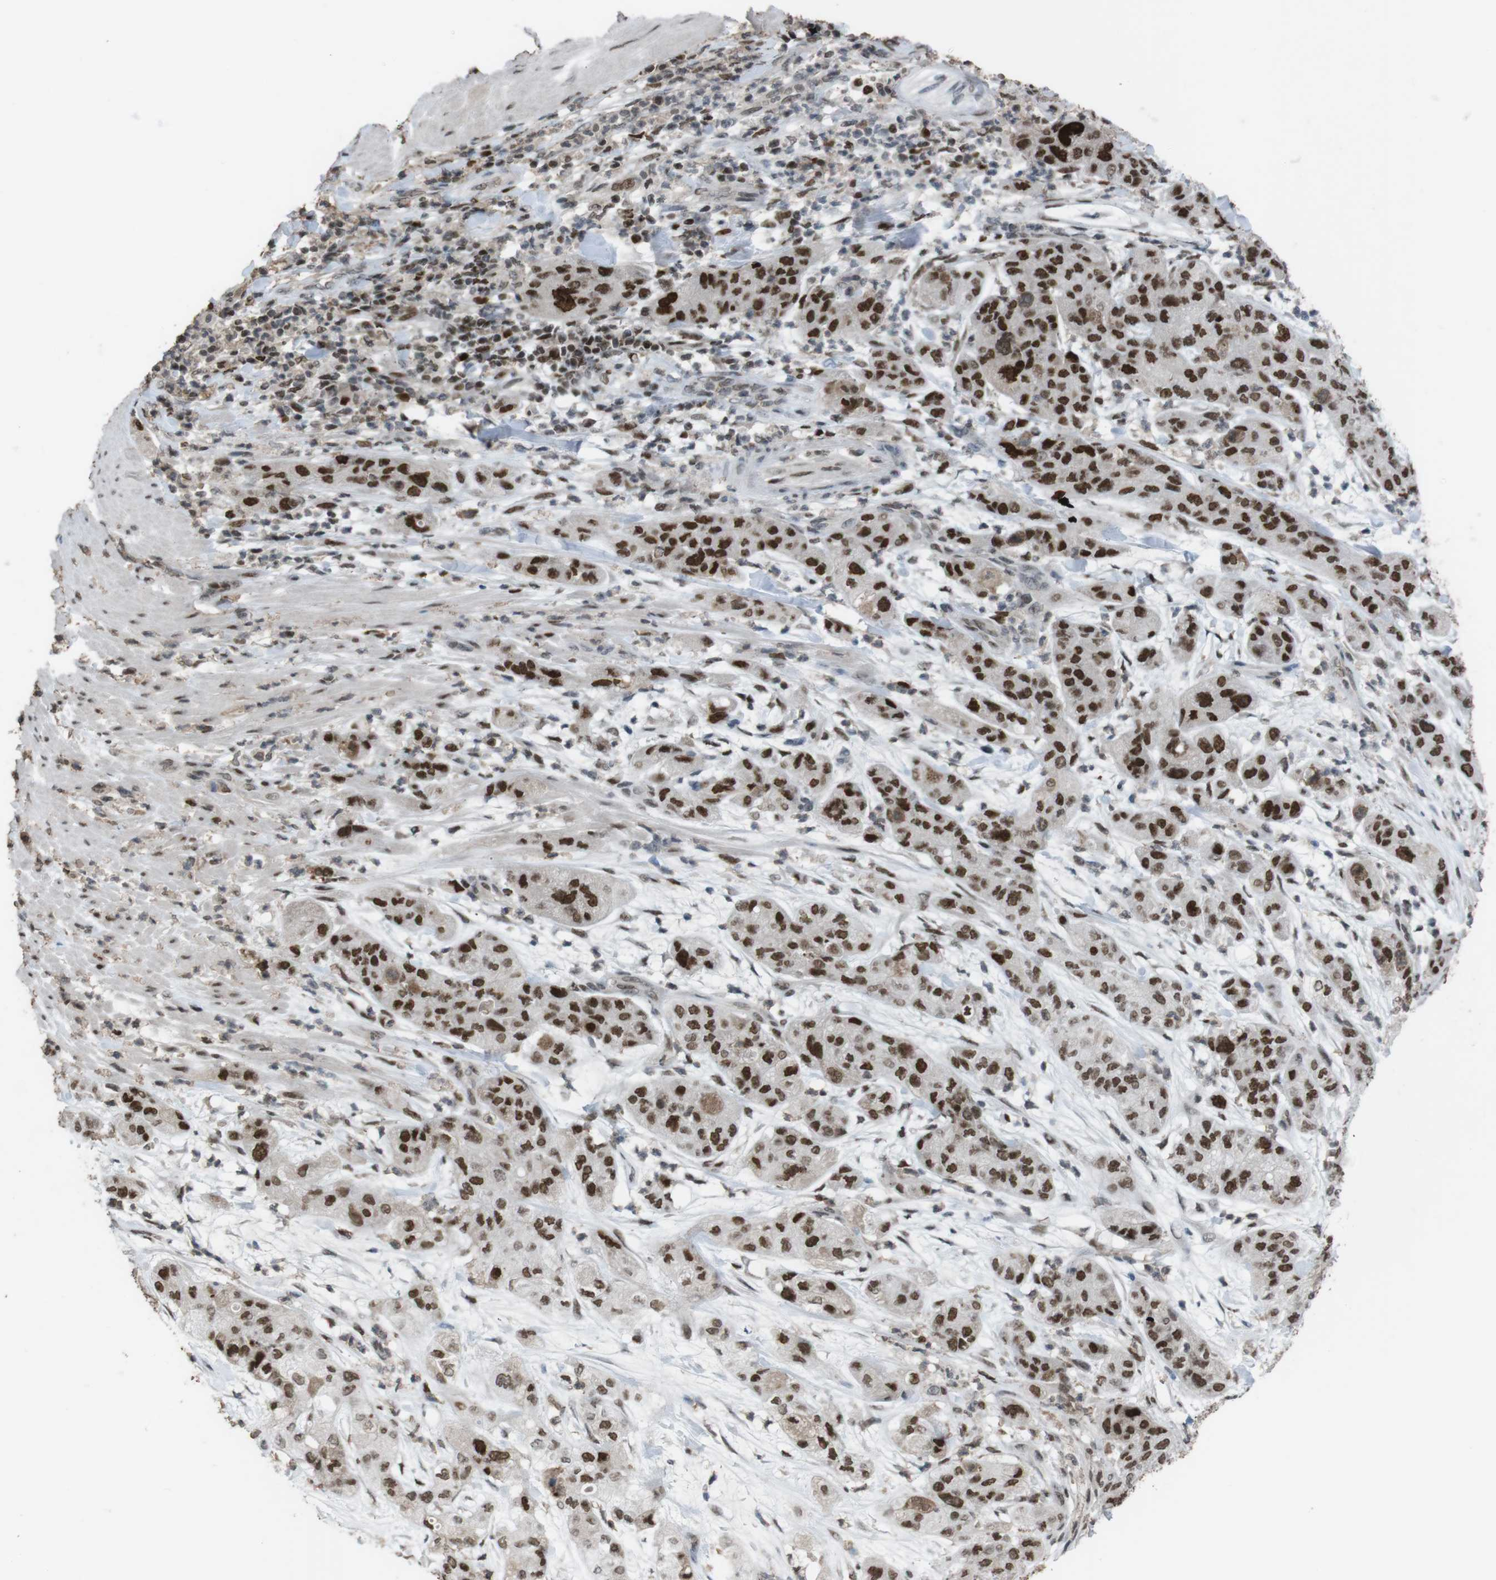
{"staining": {"intensity": "strong", "quantity": ">75%", "location": "nuclear"}, "tissue": "pancreatic cancer", "cell_type": "Tumor cells", "image_type": "cancer", "snomed": [{"axis": "morphology", "description": "Adenocarcinoma, NOS"}, {"axis": "topography", "description": "Pancreas"}], "caption": "There is high levels of strong nuclear positivity in tumor cells of pancreatic cancer, as demonstrated by immunohistochemical staining (brown color).", "gene": "SUB1", "patient": {"sex": "female", "age": 78}}